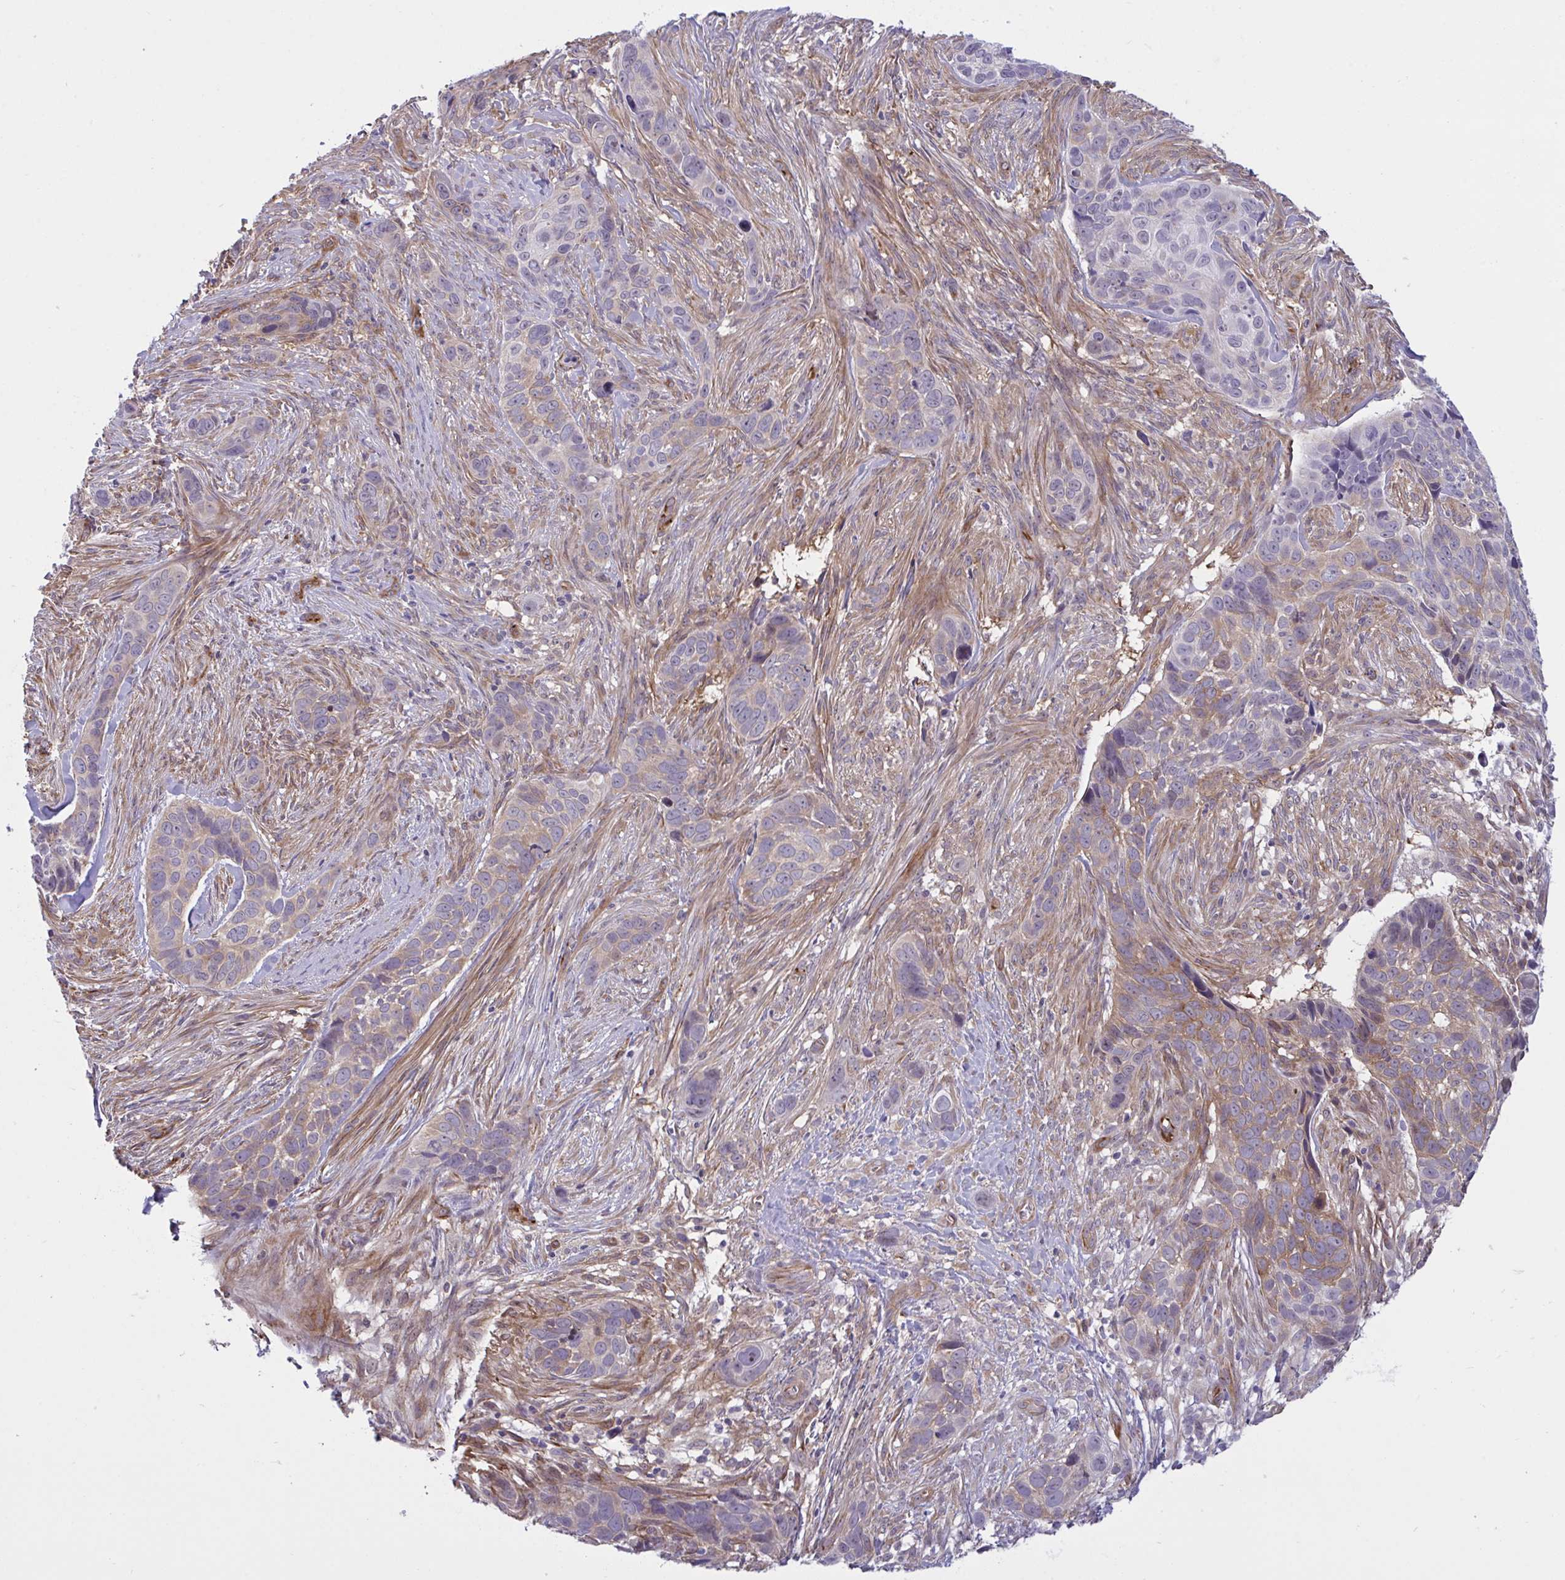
{"staining": {"intensity": "moderate", "quantity": "<25%", "location": "cytoplasmic/membranous"}, "tissue": "skin cancer", "cell_type": "Tumor cells", "image_type": "cancer", "snomed": [{"axis": "morphology", "description": "Basal cell carcinoma"}, {"axis": "topography", "description": "Skin"}], "caption": "Protein staining reveals moderate cytoplasmic/membranous expression in approximately <25% of tumor cells in skin basal cell carcinoma.", "gene": "PRRT4", "patient": {"sex": "female", "age": 82}}